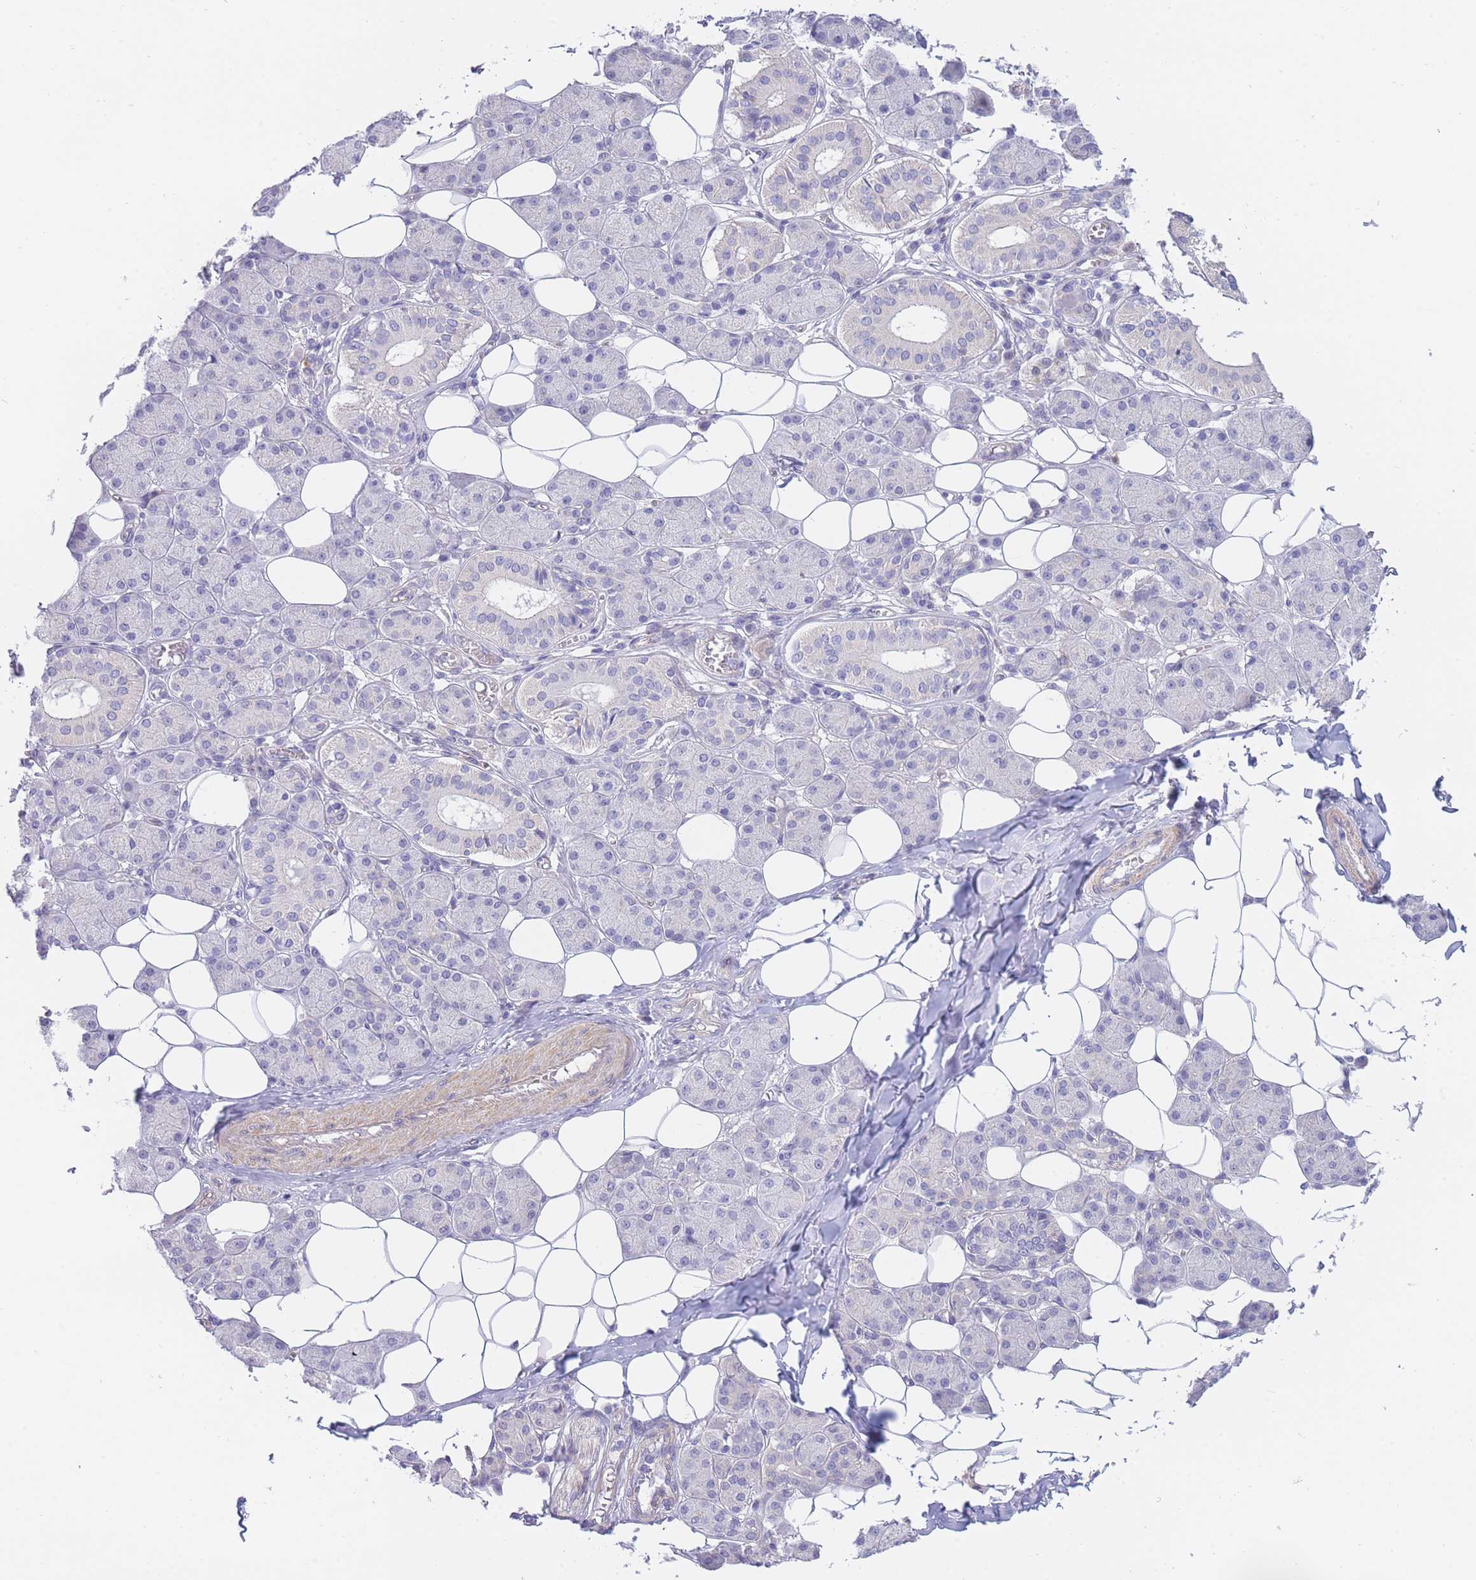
{"staining": {"intensity": "negative", "quantity": "none", "location": "none"}, "tissue": "salivary gland", "cell_type": "Glandular cells", "image_type": "normal", "snomed": [{"axis": "morphology", "description": "Normal tissue, NOS"}, {"axis": "topography", "description": "Salivary gland"}], "caption": "Salivary gland was stained to show a protein in brown. There is no significant expression in glandular cells. (Brightfield microscopy of DAB (3,3'-diaminobenzidine) IHC at high magnification).", "gene": "SUGT1", "patient": {"sex": "female", "age": 33}}